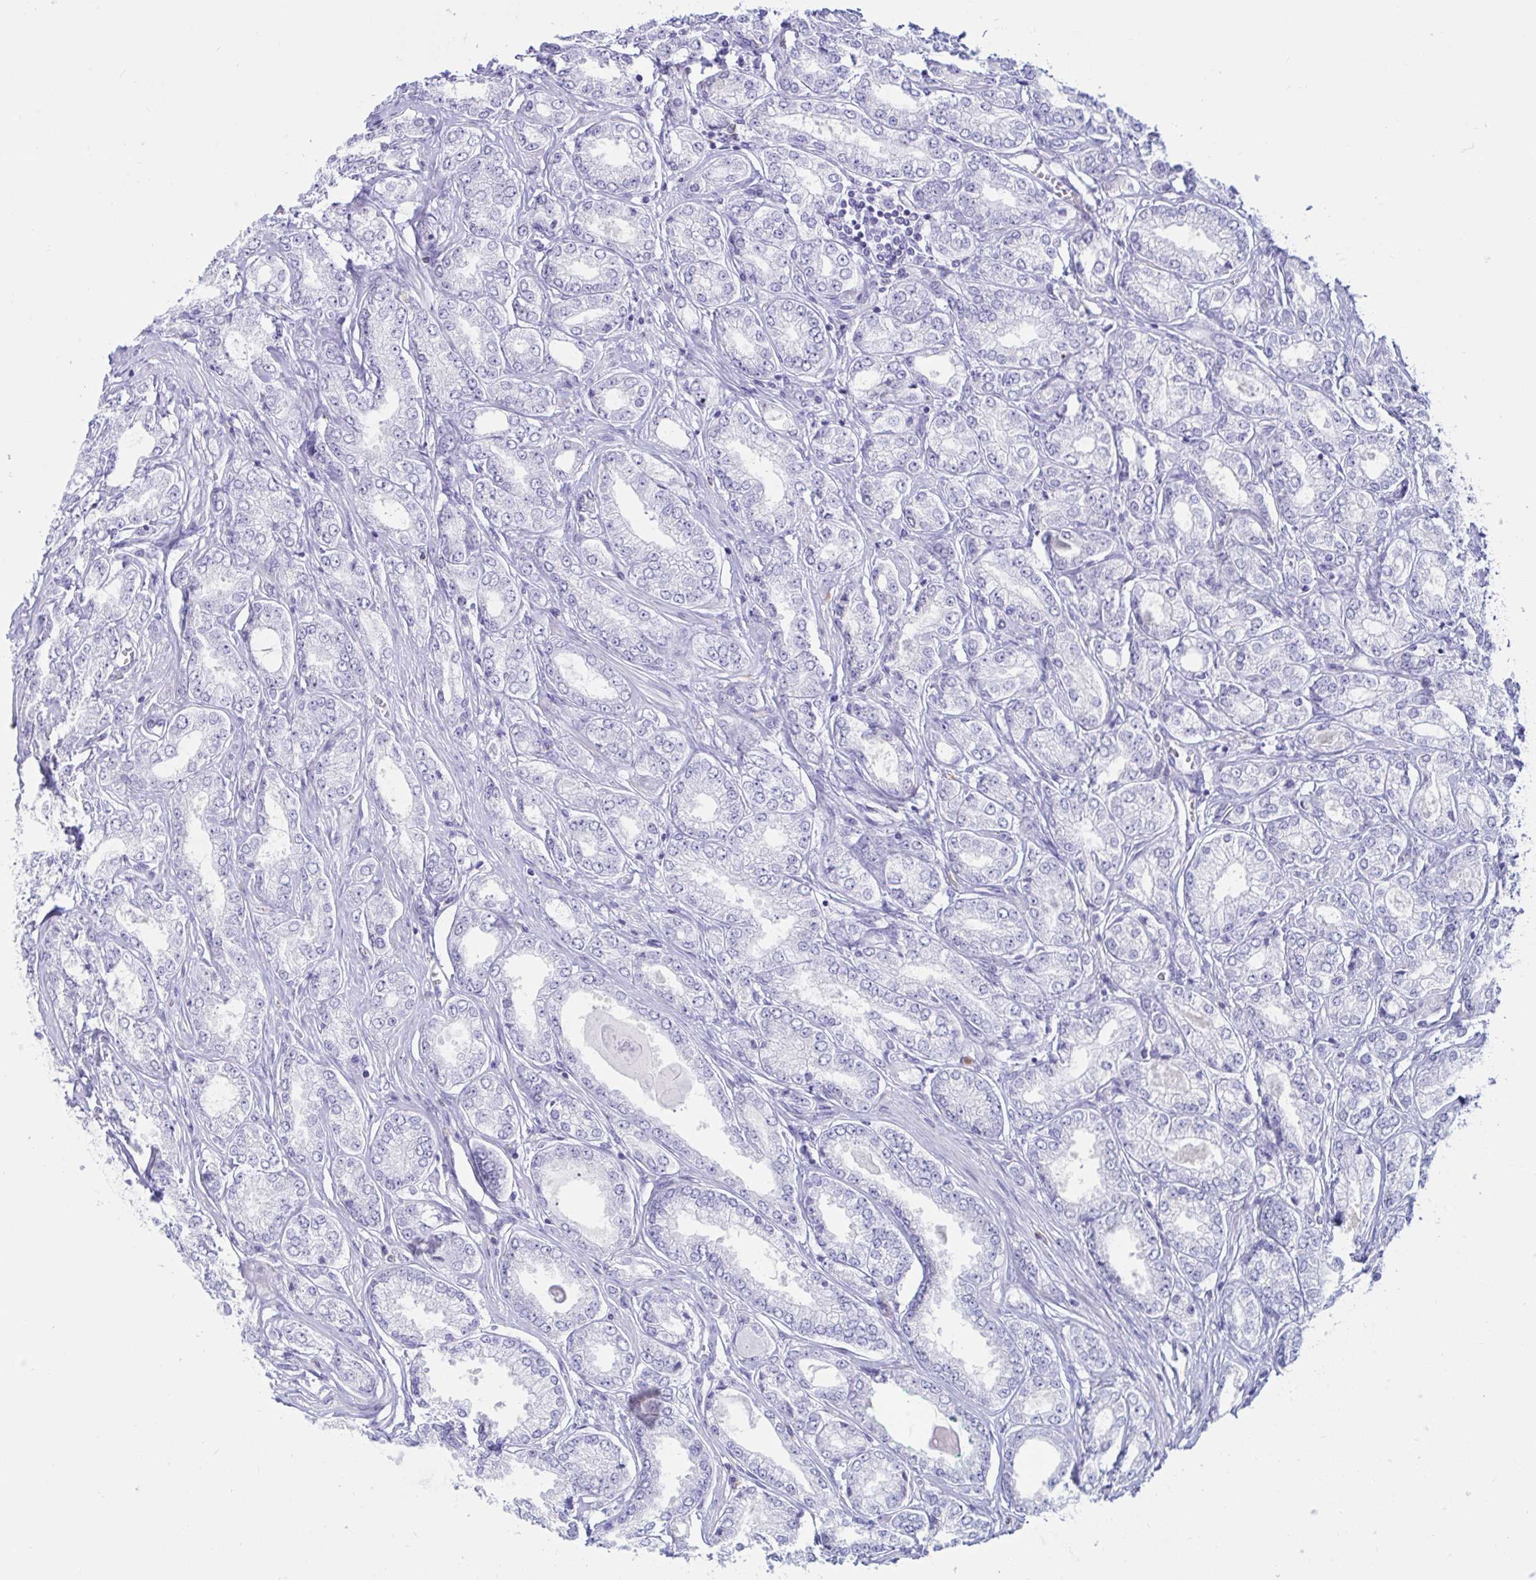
{"staining": {"intensity": "negative", "quantity": "none", "location": "none"}, "tissue": "prostate cancer", "cell_type": "Tumor cells", "image_type": "cancer", "snomed": [{"axis": "morphology", "description": "Adenocarcinoma, High grade"}, {"axis": "topography", "description": "Prostate"}], "caption": "Tumor cells are negative for brown protein staining in prostate adenocarcinoma (high-grade).", "gene": "BEST1", "patient": {"sex": "male", "age": 68}}